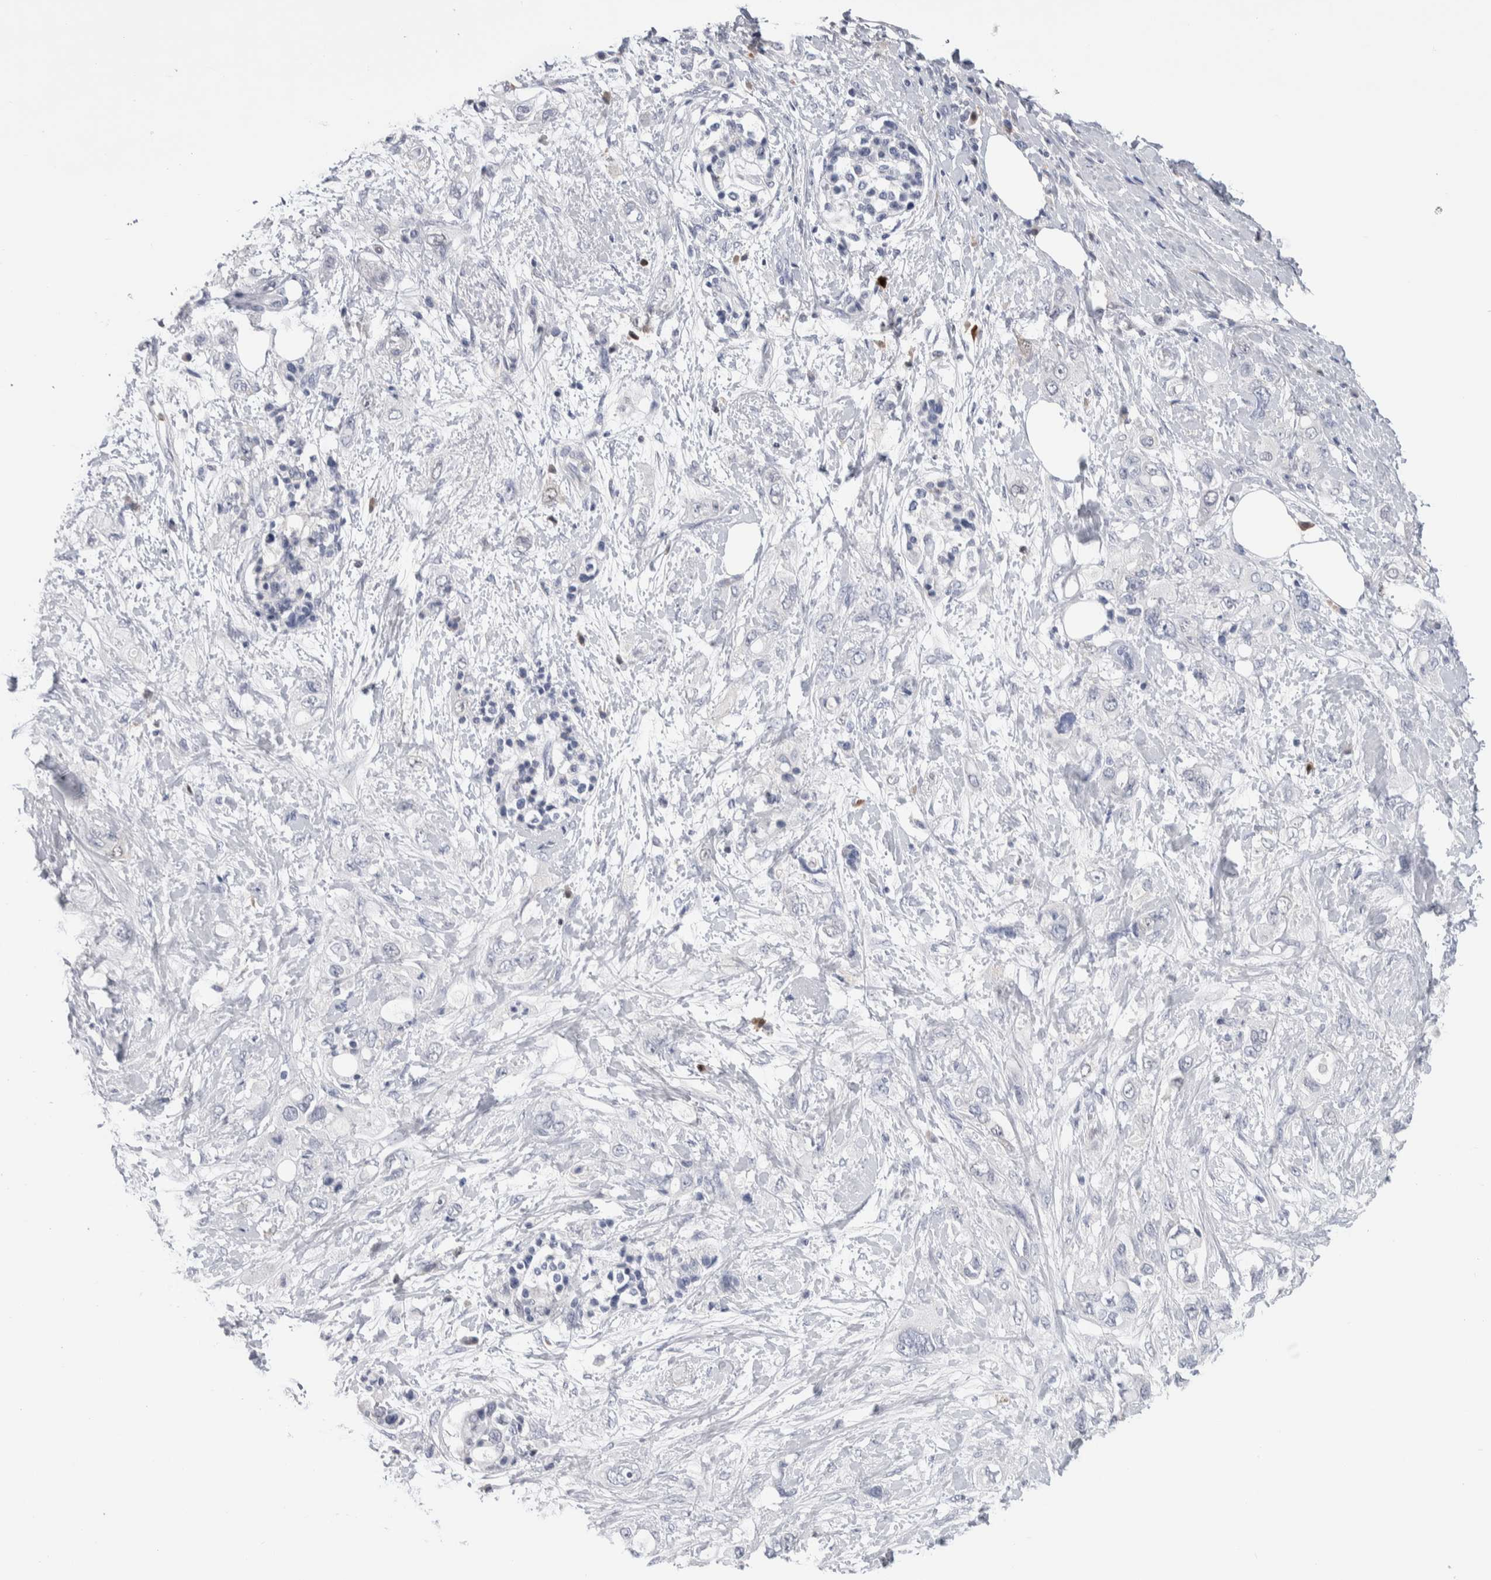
{"staining": {"intensity": "negative", "quantity": "none", "location": "none"}, "tissue": "pancreatic cancer", "cell_type": "Tumor cells", "image_type": "cancer", "snomed": [{"axis": "morphology", "description": "Adenocarcinoma, NOS"}, {"axis": "topography", "description": "Pancreas"}], "caption": "Histopathology image shows no significant protein positivity in tumor cells of adenocarcinoma (pancreatic).", "gene": "LURAP1L", "patient": {"sex": "female", "age": 56}}